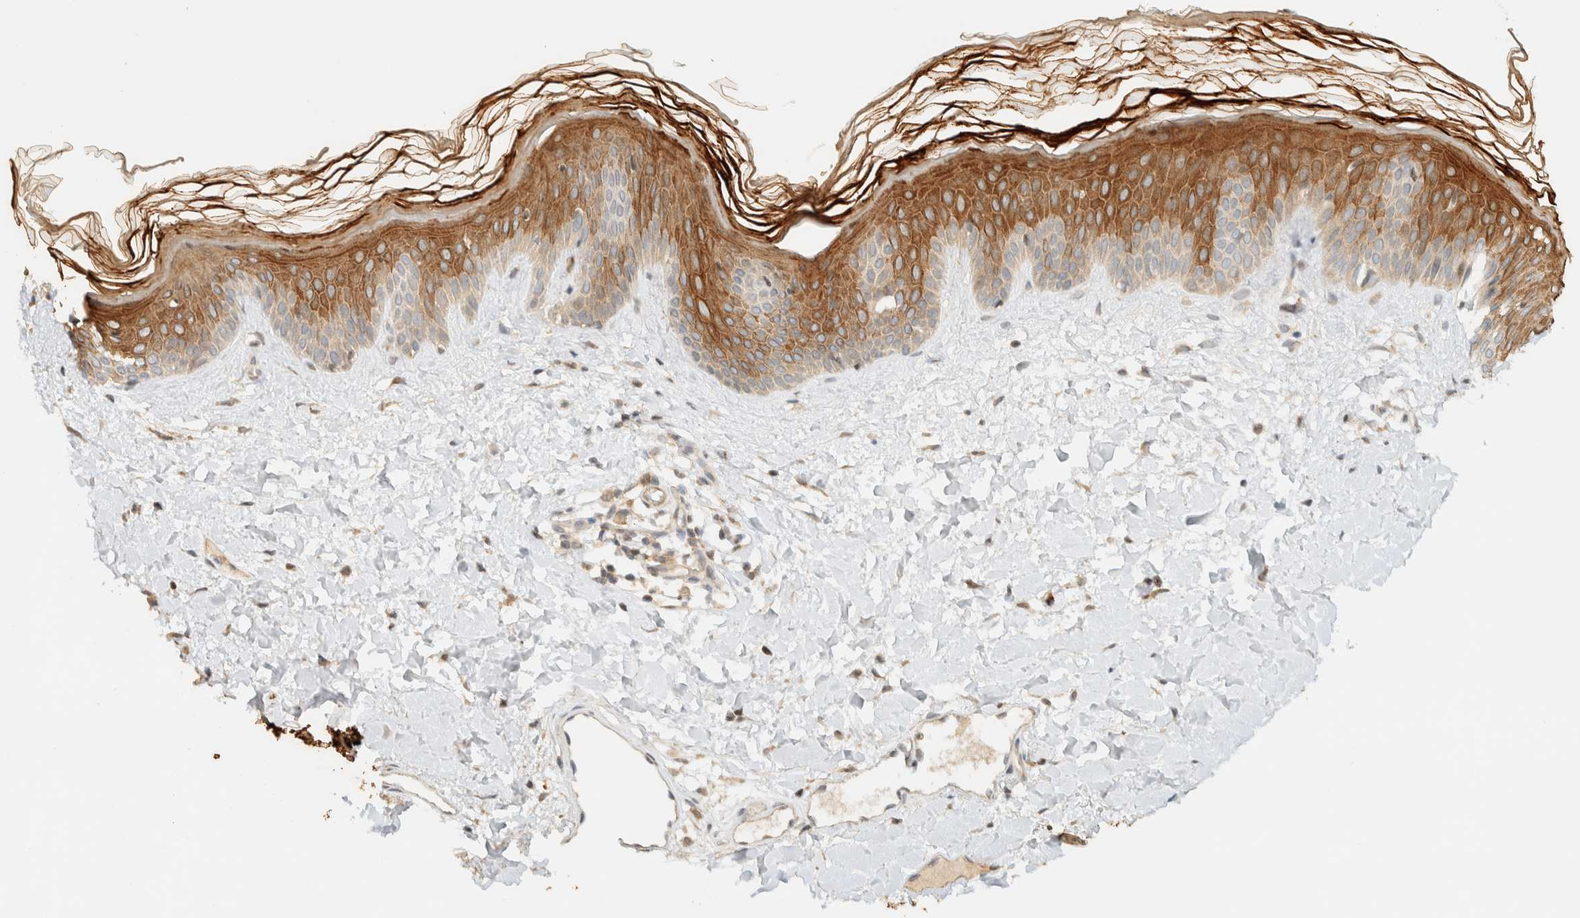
{"staining": {"intensity": "weak", "quantity": ">75%", "location": "cytoplasmic/membranous"}, "tissue": "skin", "cell_type": "Fibroblasts", "image_type": "normal", "snomed": [{"axis": "morphology", "description": "Normal tissue, NOS"}, {"axis": "morphology", "description": "Malignant melanoma, Metastatic site"}, {"axis": "topography", "description": "Skin"}], "caption": "IHC image of benign human skin stained for a protein (brown), which reveals low levels of weak cytoplasmic/membranous expression in approximately >75% of fibroblasts.", "gene": "ZBTB34", "patient": {"sex": "male", "age": 41}}